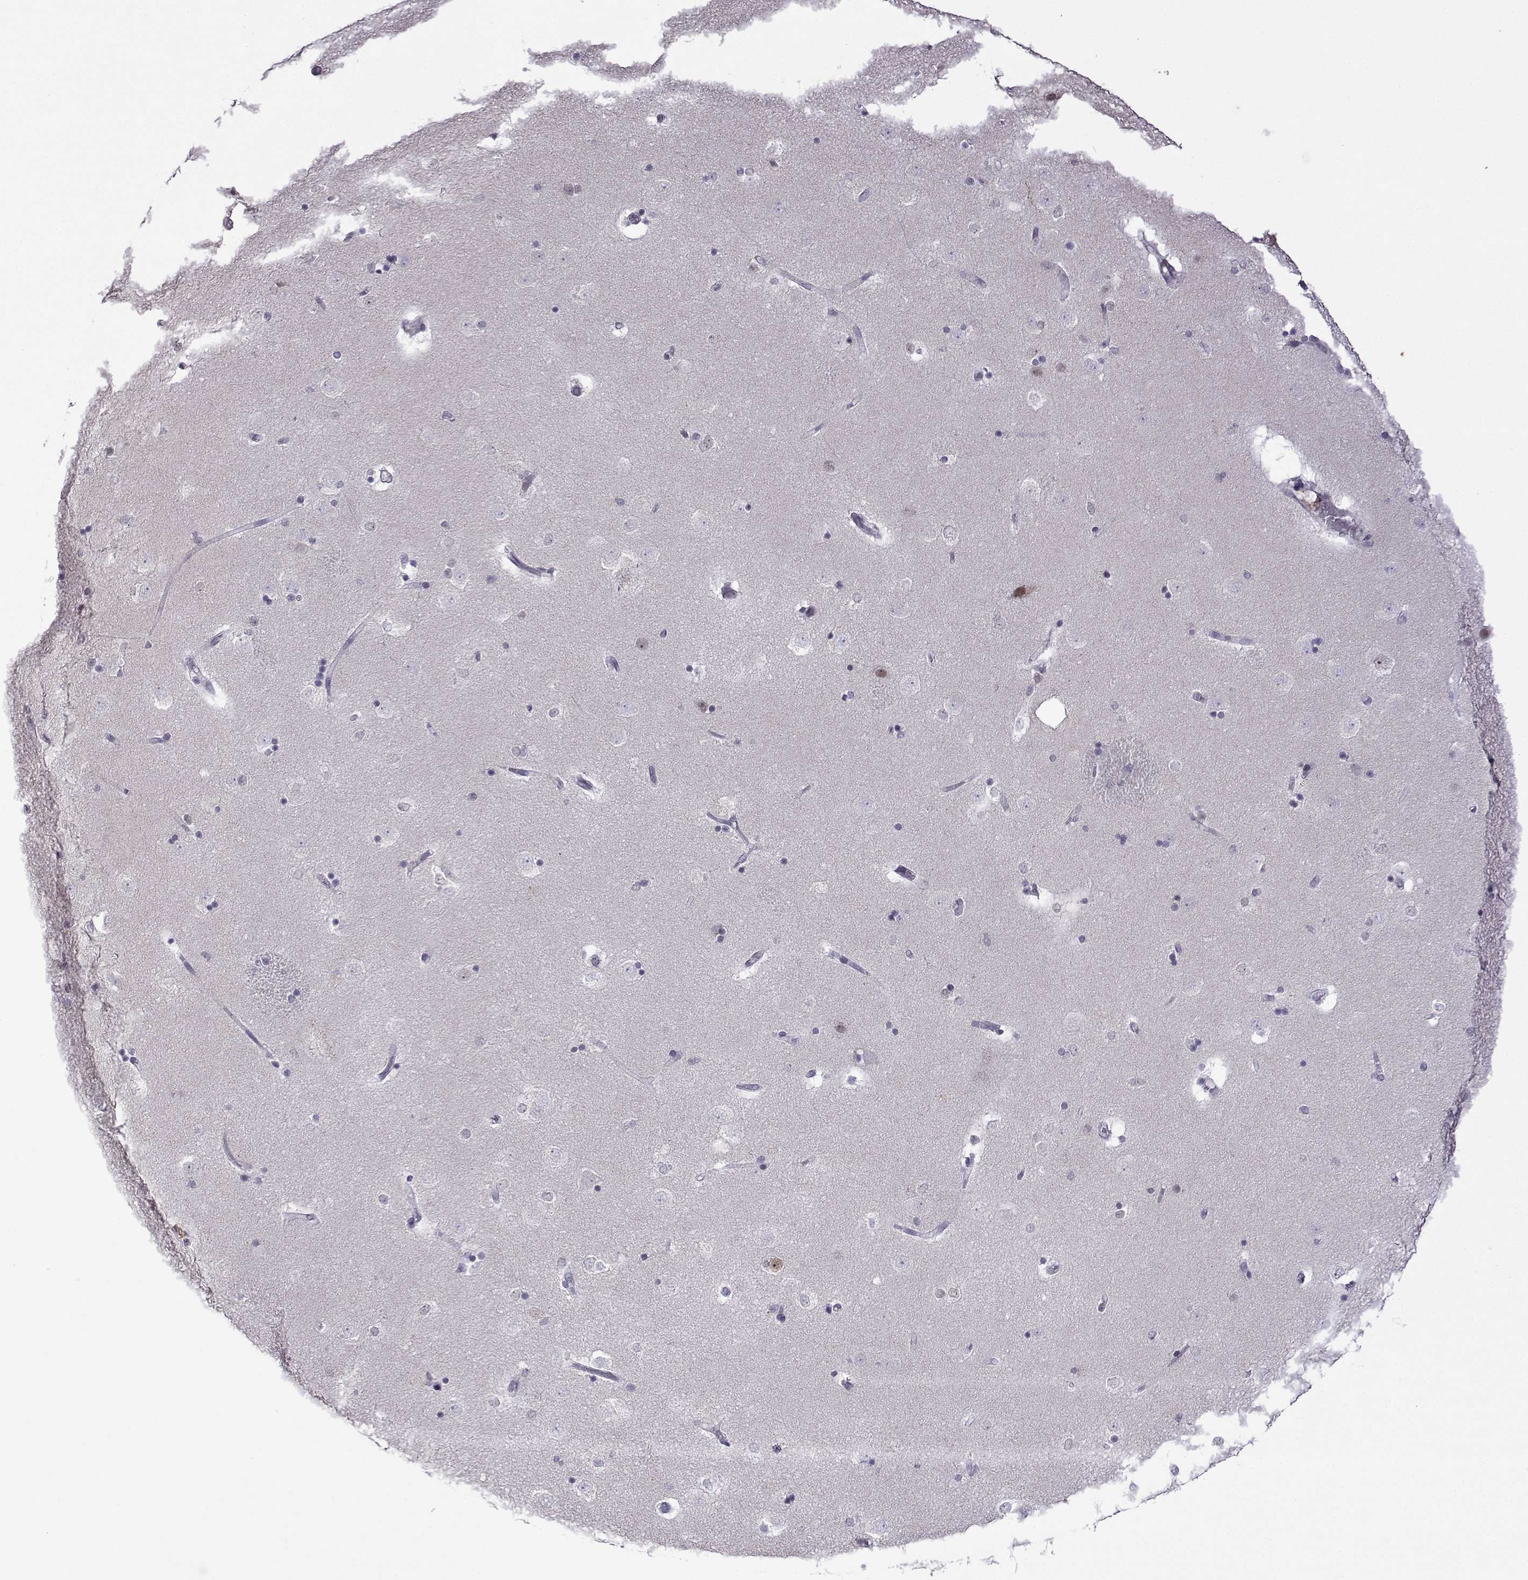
{"staining": {"intensity": "negative", "quantity": "none", "location": "none"}, "tissue": "caudate", "cell_type": "Glial cells", "image_type": "normal", "snomed": [{"axis": "morphology", "description": "Normal tissue, NOS"}, {"axis": "topography", "description": "Lateral ventricle wall"}], "caption": "This is a image of immunohistochemistry staining of normal caudate, which shows no expression in glial cells. (DAB immunohistochemistry (IHC) with hematoxylin counter stain).", "gene": "HTR7", "patient": {"sex": "male", "age": 51}}